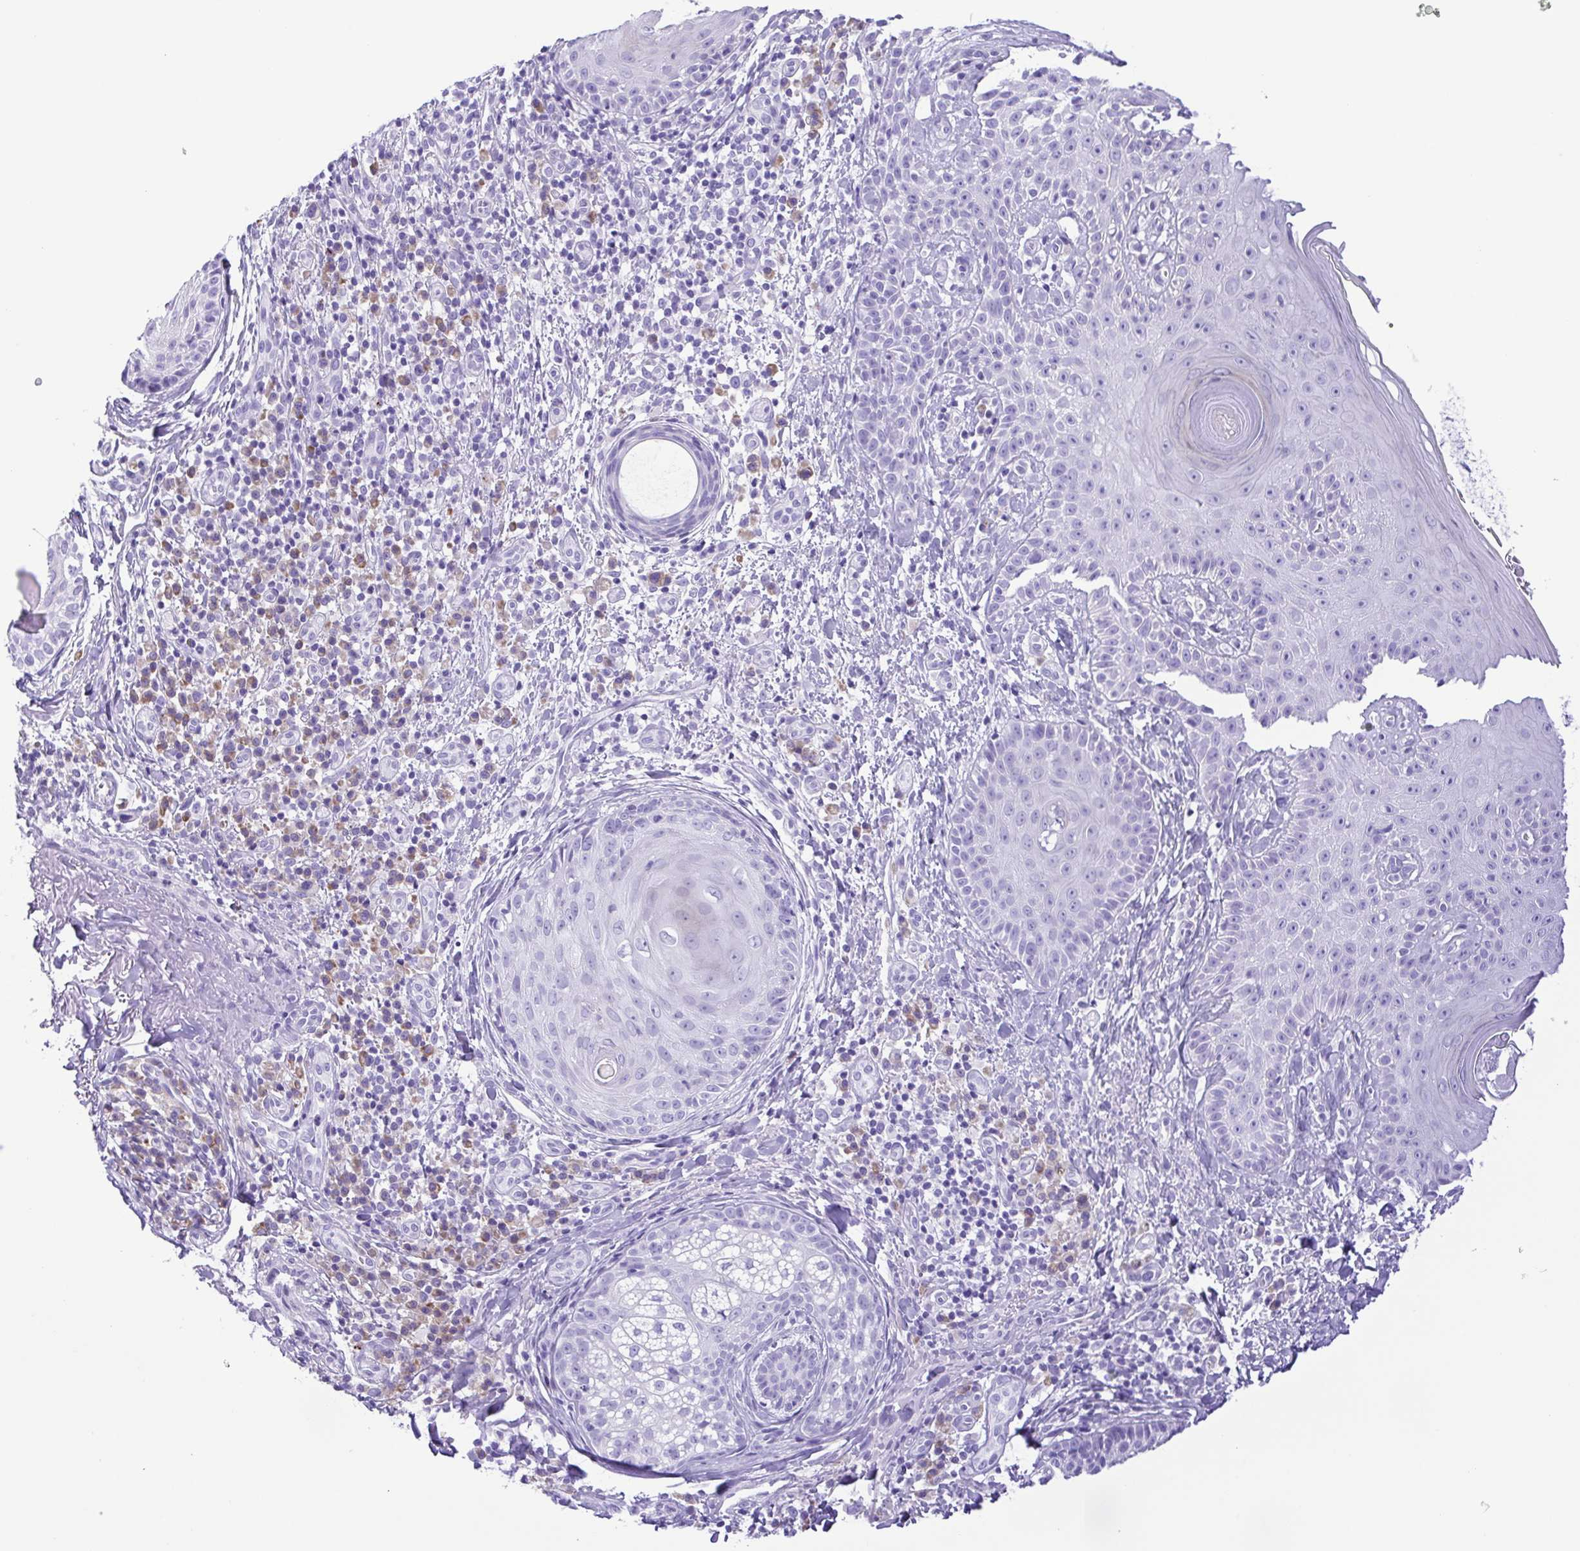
{"staining": {"intensity": "negative", "quantity": "none", "location": "none"}, "tissue": "skin cancer", "cell_type": "Tumor cells", "image_type": "cancer", "snomed": [{"axis": "morphology", "description": "Basal cell carcinoma"}, {"axis": "topography", "description": "Skin"}], "caption": "The histopathology image displays no significant positivity in tumor cells of basal cell carcinoma (skin).", "gene": "PAK3", "patient": {"sex": "male", "age": 65}}